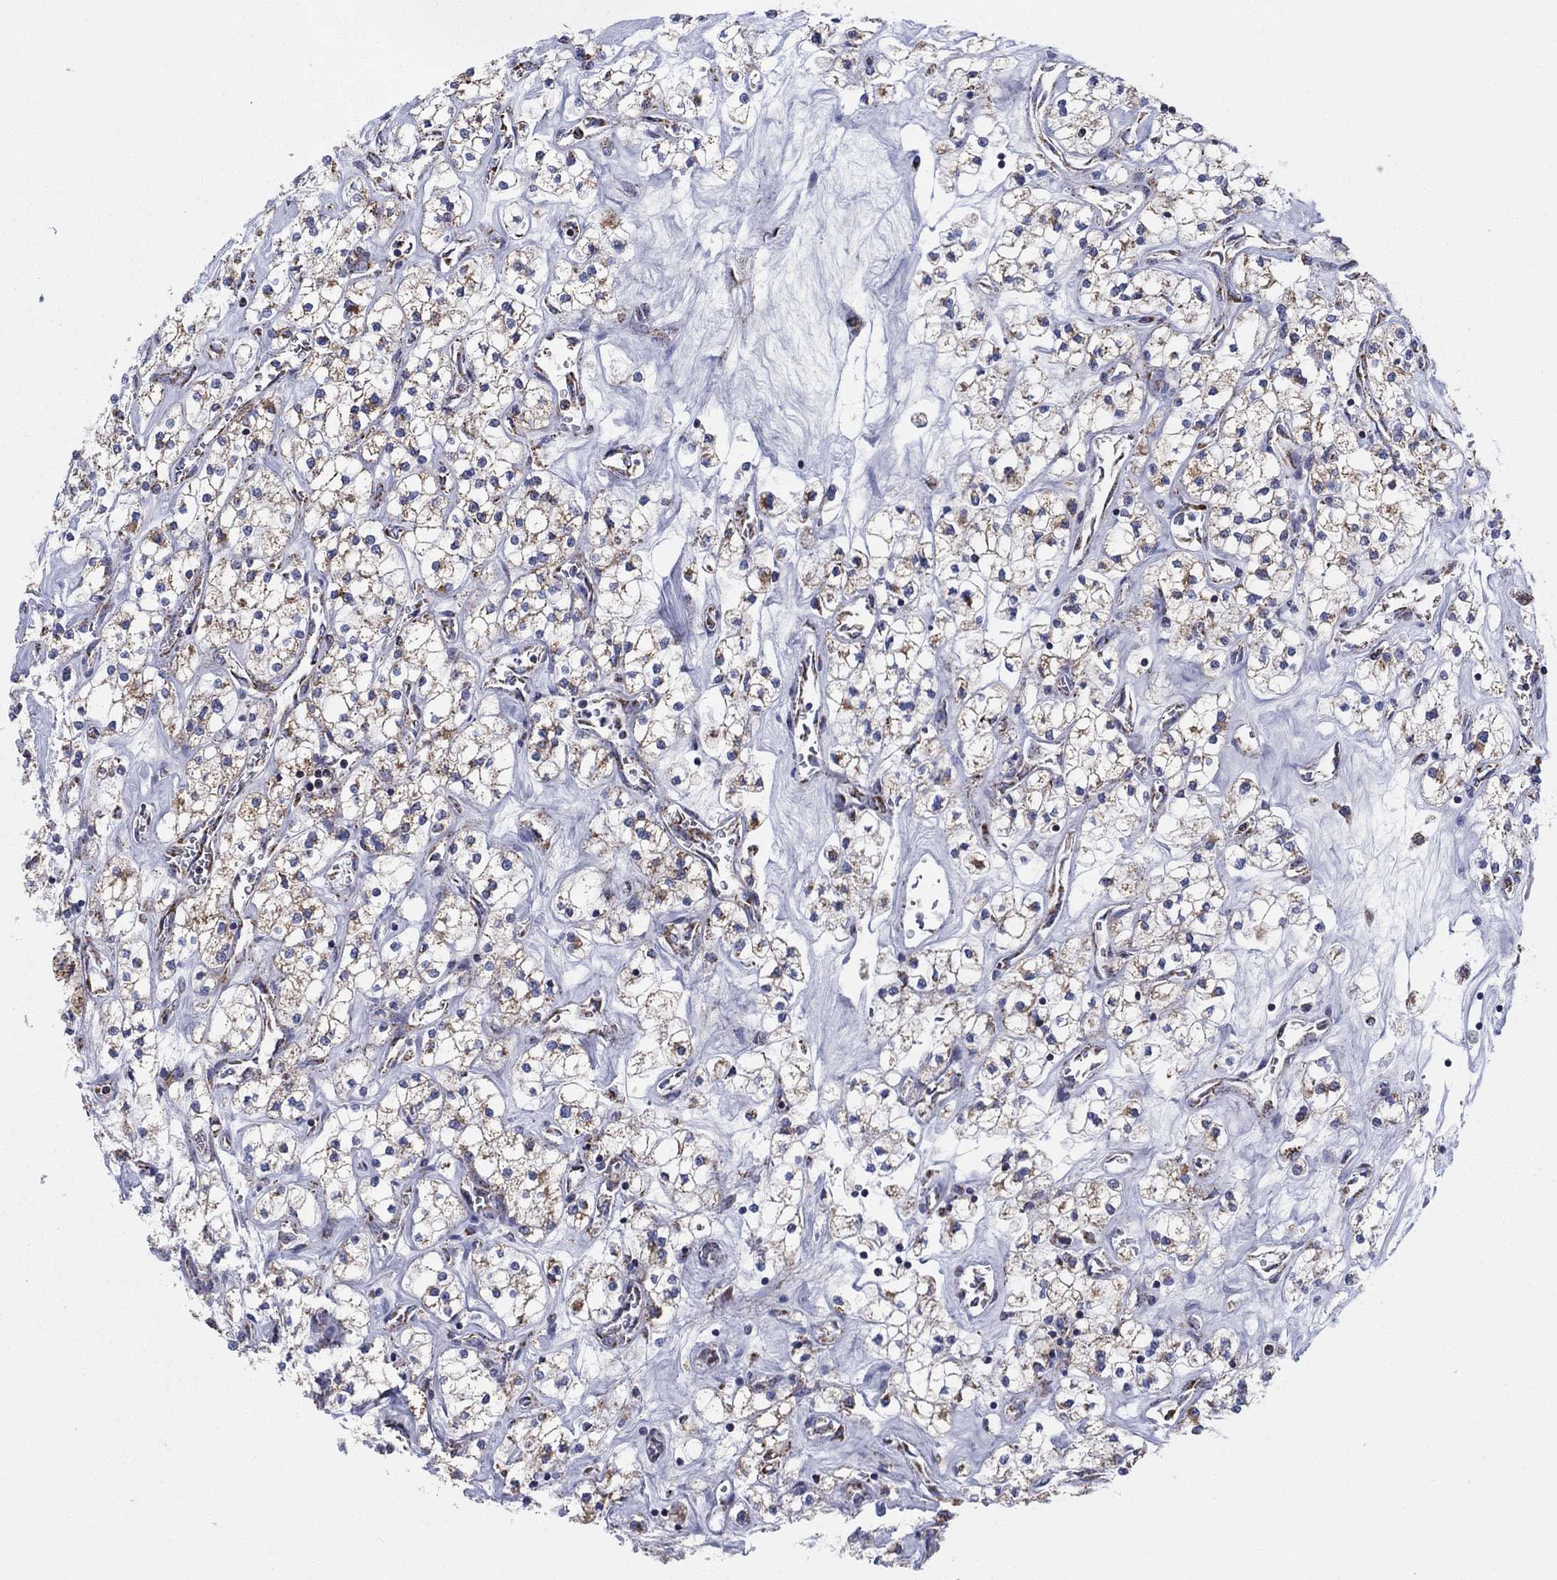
{"staining": {"intensity": "strong", "quantity": "25%-75%", "location": "cytoplasmic/membranous"}, "tissue": "renal cancer", "cell_type": "Tumor cells", "image_type": "cancer", "snomed": [{"axis": "morphology", "description": "Adenocarcinoma, NOS"}, {"axis": "topography", "description": "Kidney"}], "caption": "IHC photomicrograph of neoplastic tissue: human renal adenocarcinoma stained using immunohistochemistry (IHC) displays high levels of strong protein expression localized specifically in the cytoplasmic/membranous of tumor cells, appearing as a cytoplasmic/membranous brown color.", "gene": "KISS1R", "patient": {"sex": "male", "age": 80}}